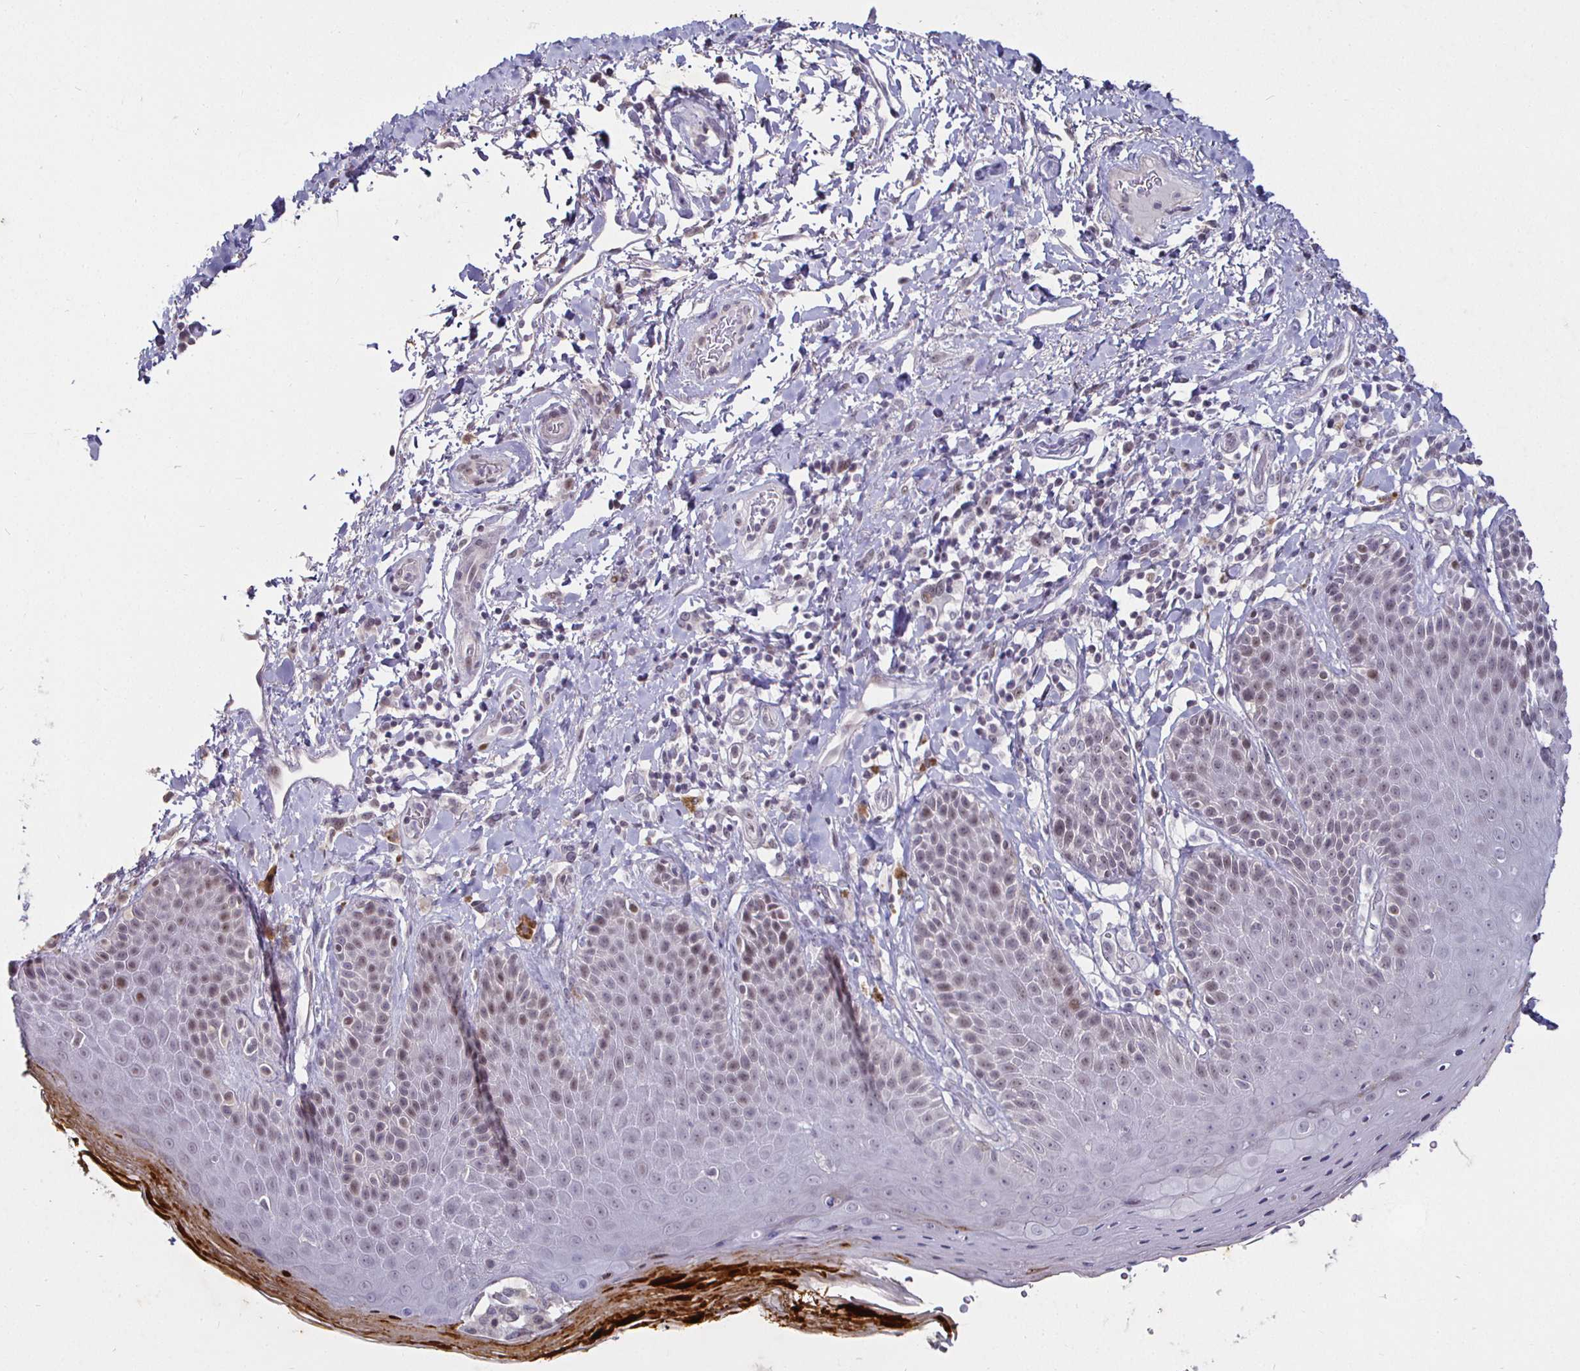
{"staining": {"intensity": "weak", "quantity": "25%-75%", "location": "nuclear"}, "tissue": "skin", "cell_type": "Epidermal cells", "image_type": "normal", "snomed": [{"axis": "morphology", "description": "Normal tissue, NOS"}, {"axis": "topography", "description": "Anal"}, {"axis": "topography", "description": "Peripheral nerve tissue"}], "caption": "Brown immunohistochemical staining in normal skin shows weak nuclear expression in about 25%-75% of epidermal cells.", "gene": "MLH1", "patient": {"sex": "male", "age": 51}}